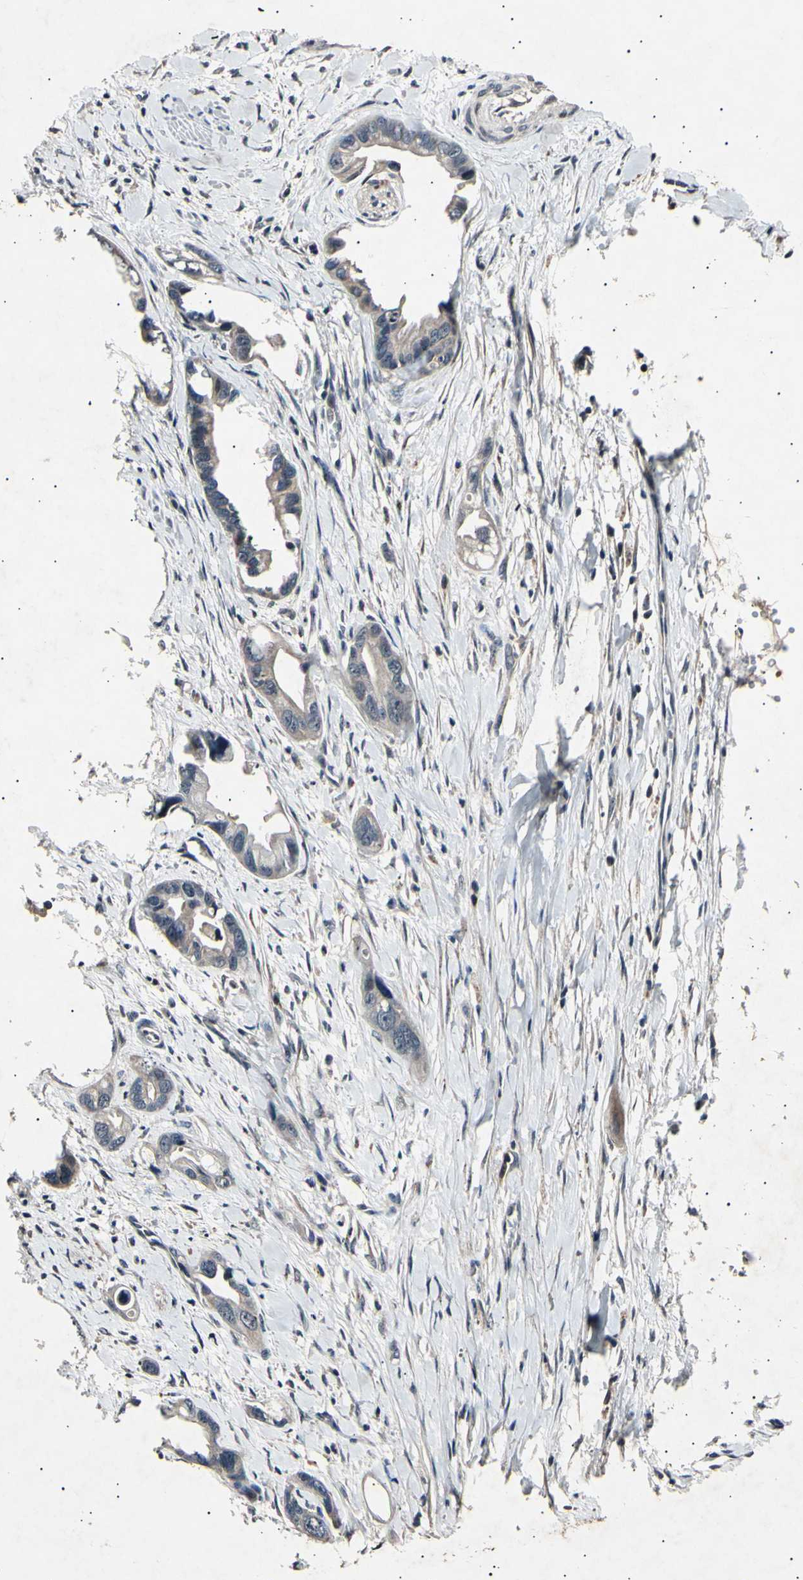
{"staining": {"intensity": "weak", "quantity": ">75%", "location": "cytoplasmic/membranous"}, "tissue": "pancreatic cancer", "cell_type": "Tumor cells", "image_type": "cancer", "snomed": [{"axis": "morphology", "description": "Adenocarcinoma, NOS"}, {"axis": "topography", "description": "Pancreas"}], "caption": "Immunohistochemical staining of human pancreatic cancer (adenocarcinoma) shows low levels of weak cytoplasmic/membranous protein positivity in approximately >75% of tumor cells.", "gene": "ADCY3", "patient": {"sex": "female", "age": 77}}